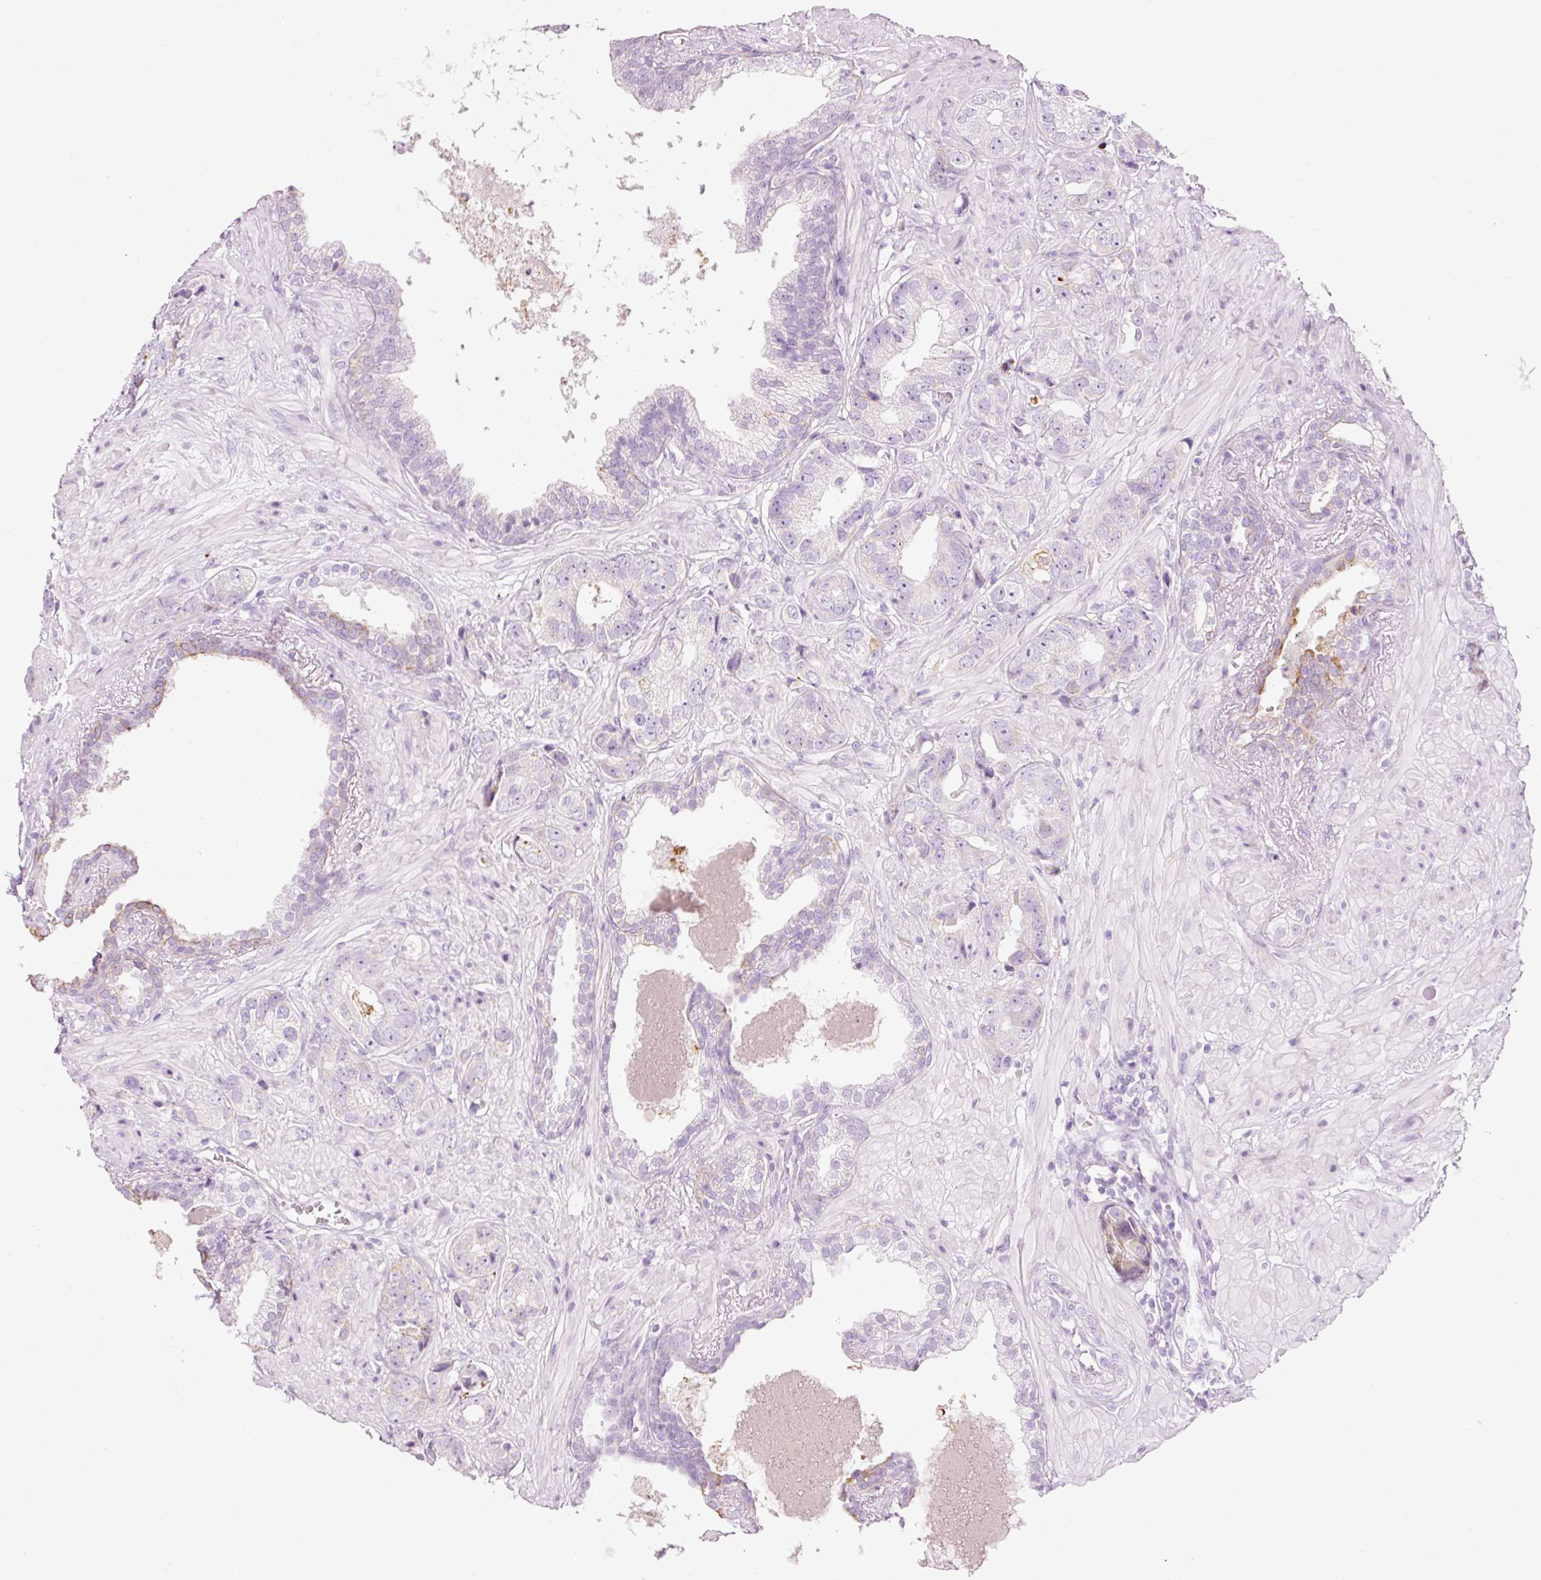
{"staining": {"intensity": "negative", "quantity": "none", "location": "none"}, "tissue": "prostate cancer", "cell_type": "Tumor cells", "image_type": "cancer", "snomed": [{"axis": "morphology", "description": "Adenocarcinoma, High grade"}, {"axis": "topography", "description": "Prostate"}], "caption": "The IHC image has no significant expression in tumor cells of prostate high-grade adenocarcinoma tissue.", "gene": "CARD16", "patient": {"sex": "male", "age": 71}}